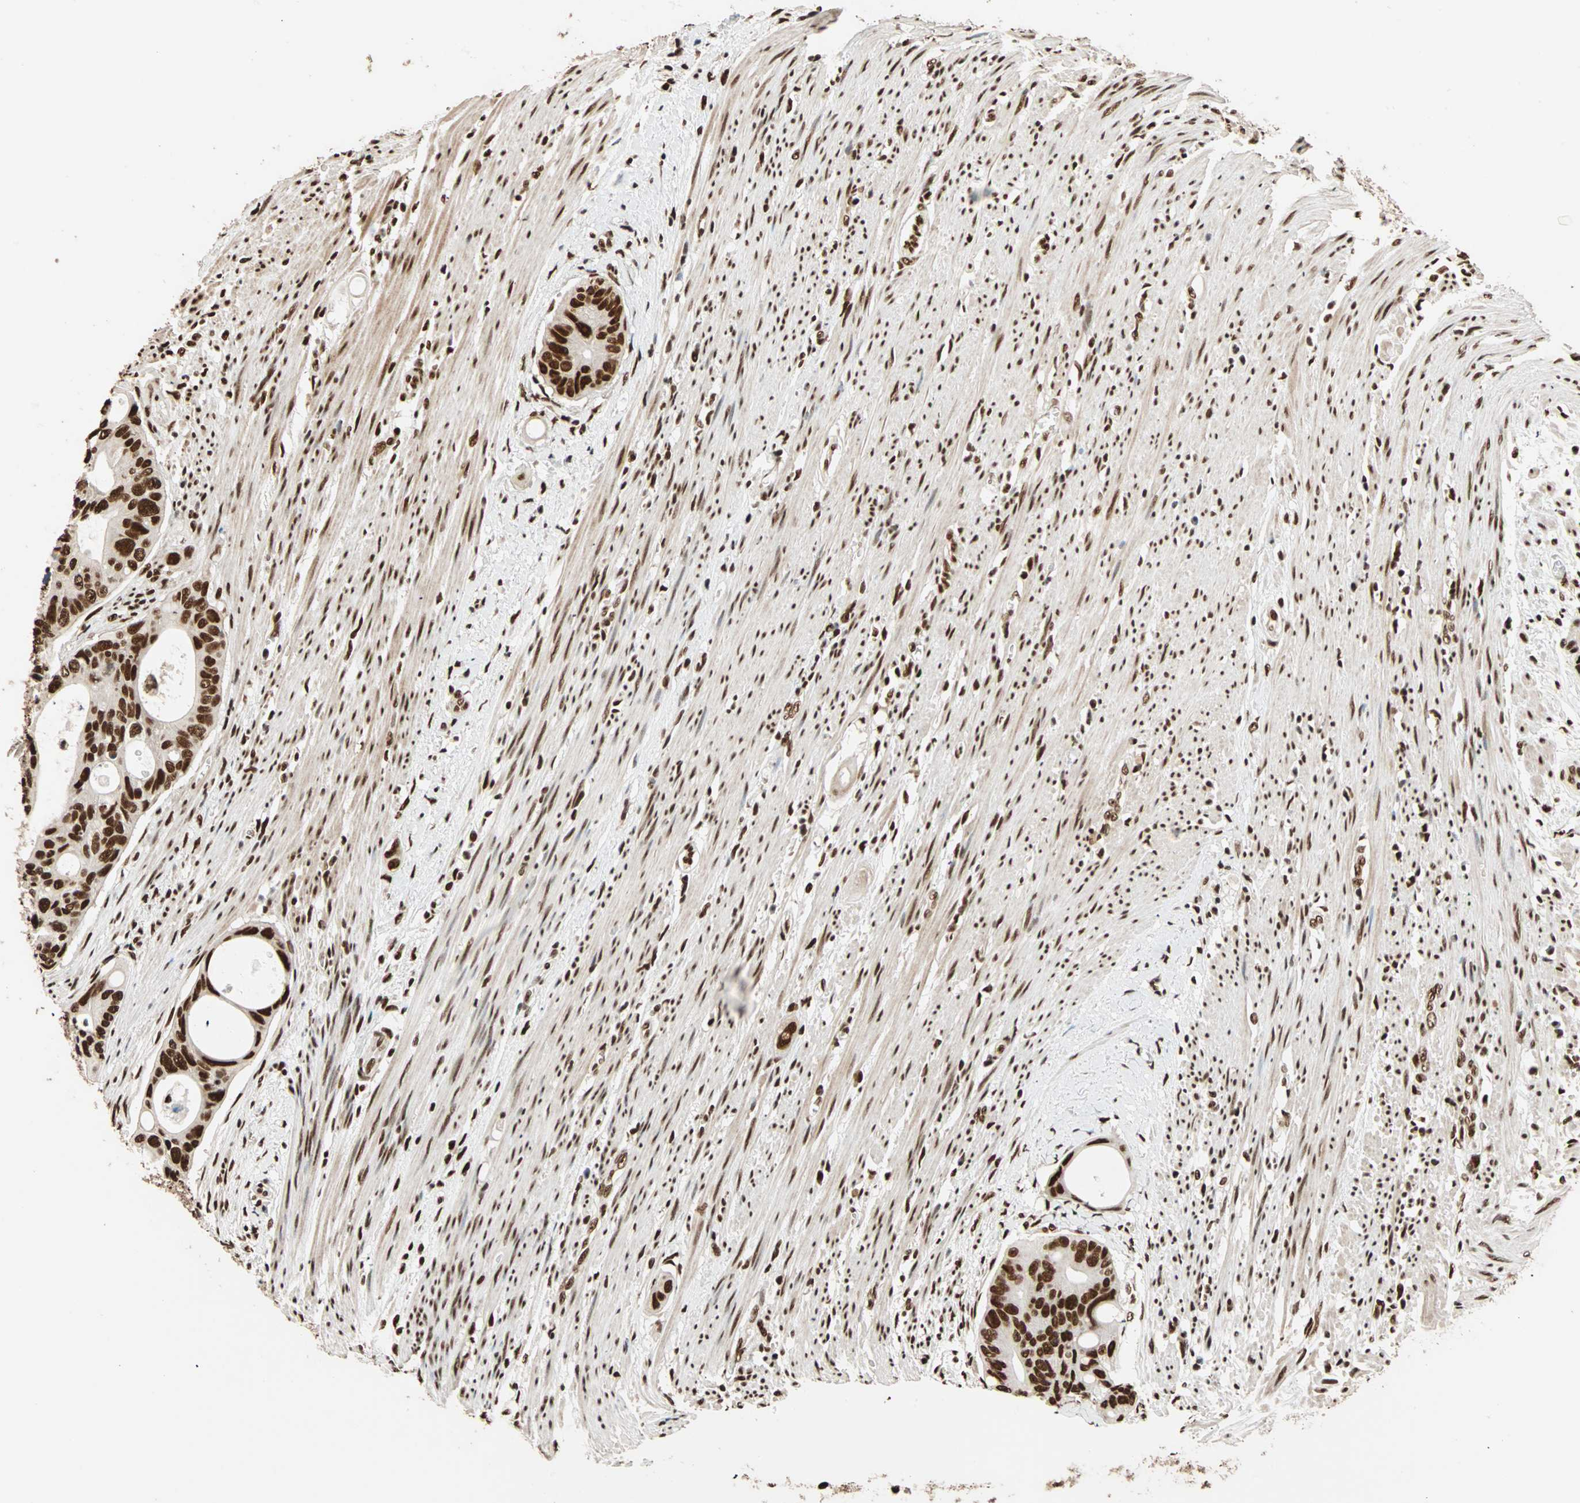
{"staining": {"intensity": "strong", "quantity": ">75%", "location": "nuclear"}, "tissue": "colorectal cancer", "cell_type": "Tumor cells", "image_type": "cancer", "snomed": [{"axis": "morphology", "description": "Adenocarcinoma, NOS"}, {"axis": "topography", "description": "Colon"}], "caption": "This histopathology image displays immunohistochemistry staining of human adenocarcinoma (colorectal), with high strong nuclear staining in about >75% of tumor cells.", "gene": "ILF2", "patient": {"sex": "female", "age": 57}}